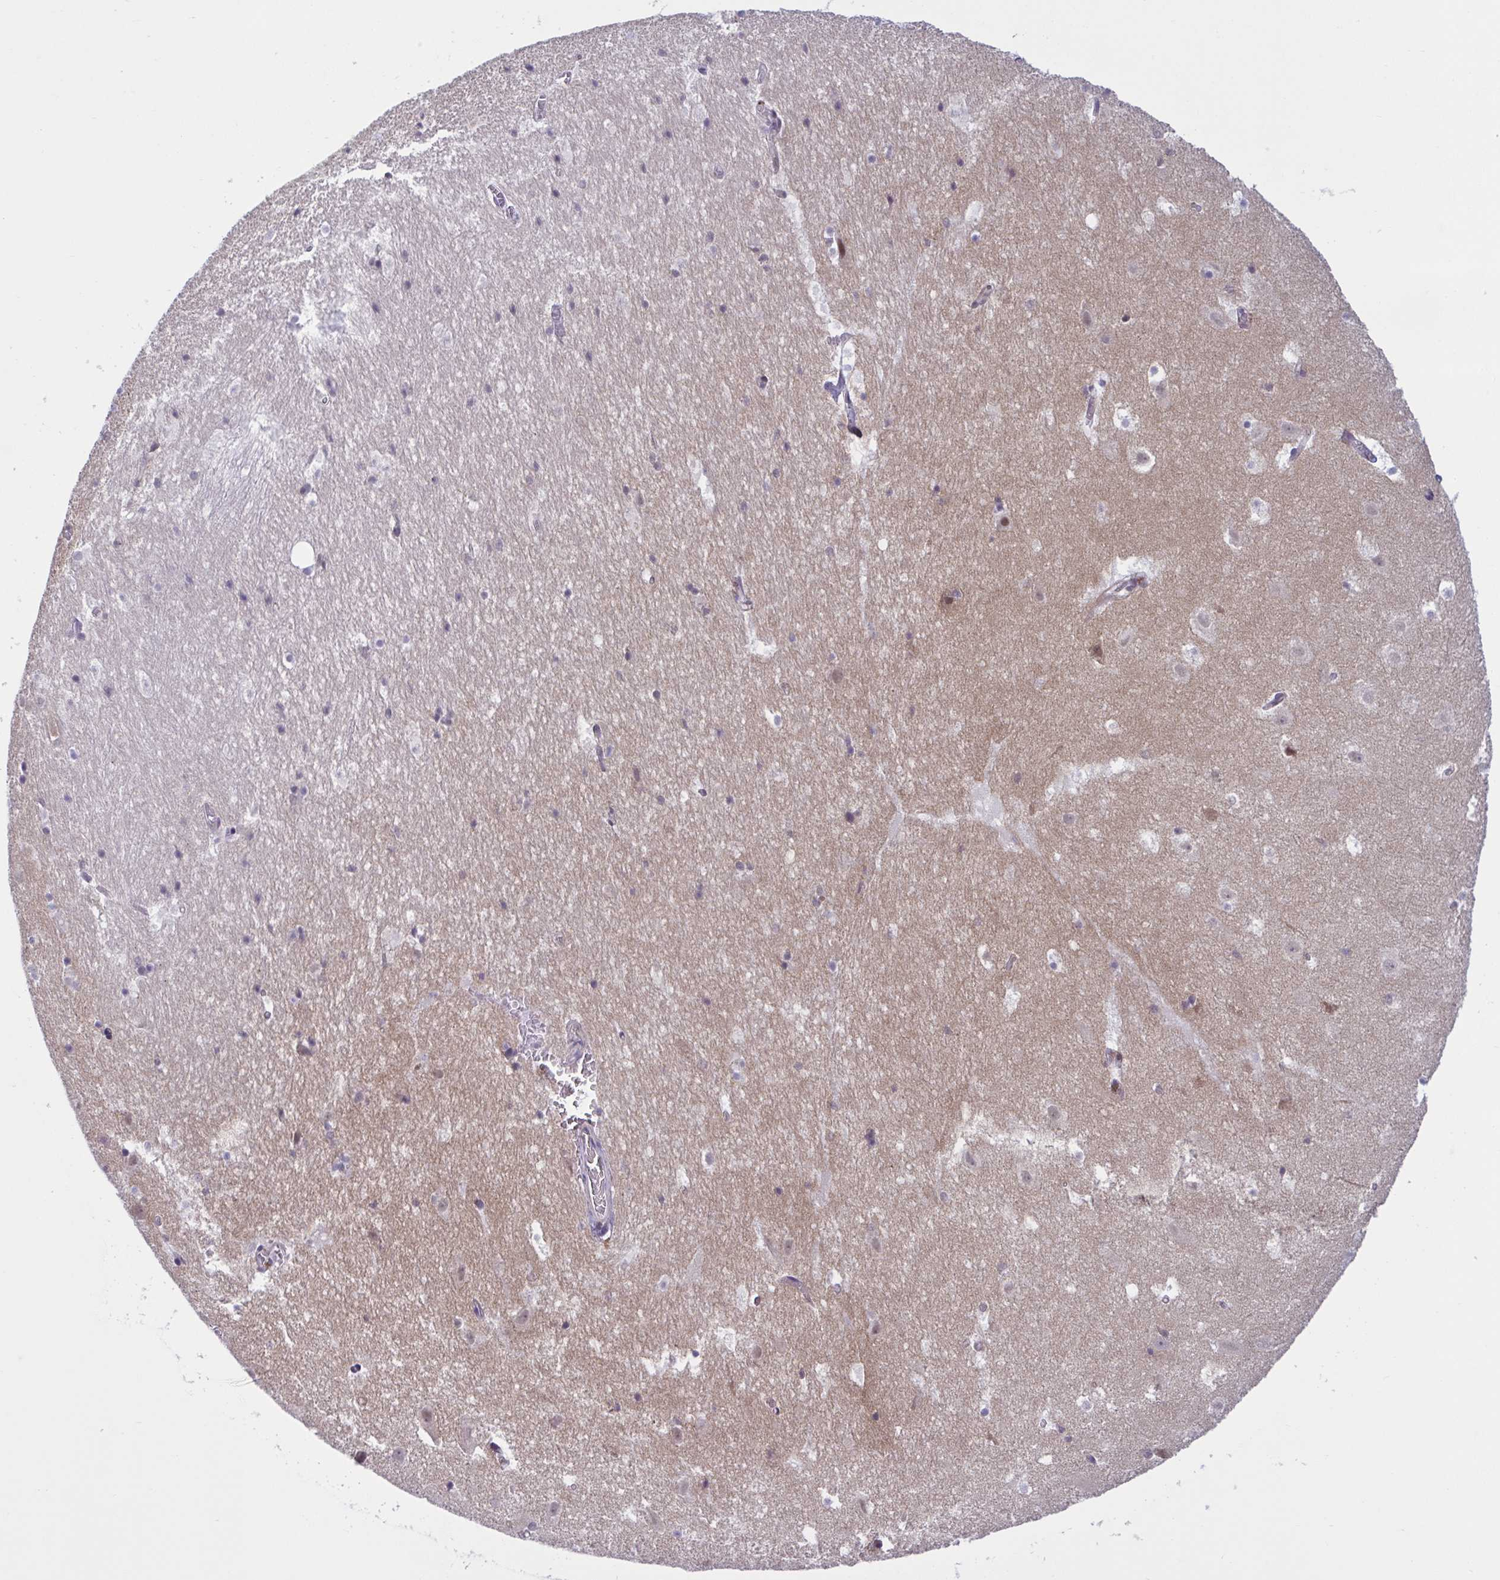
{"staining": {"intensity": "negative", "quantity": "none", "location": "none"}, "tissue": "hippocampus", "cell_type": "Glial cells", "image_type": "normal", "snomed": [{"axis": "morphology", "description": "Normal tissue, NOS"}, {"axis": "topography", "description": "Hippocampus"}], "caption": "Glial cells show no significant protein expression in benign hippocampus.", "gene": "TTC7B", "patient": {"sex": "female", "age": 52}}